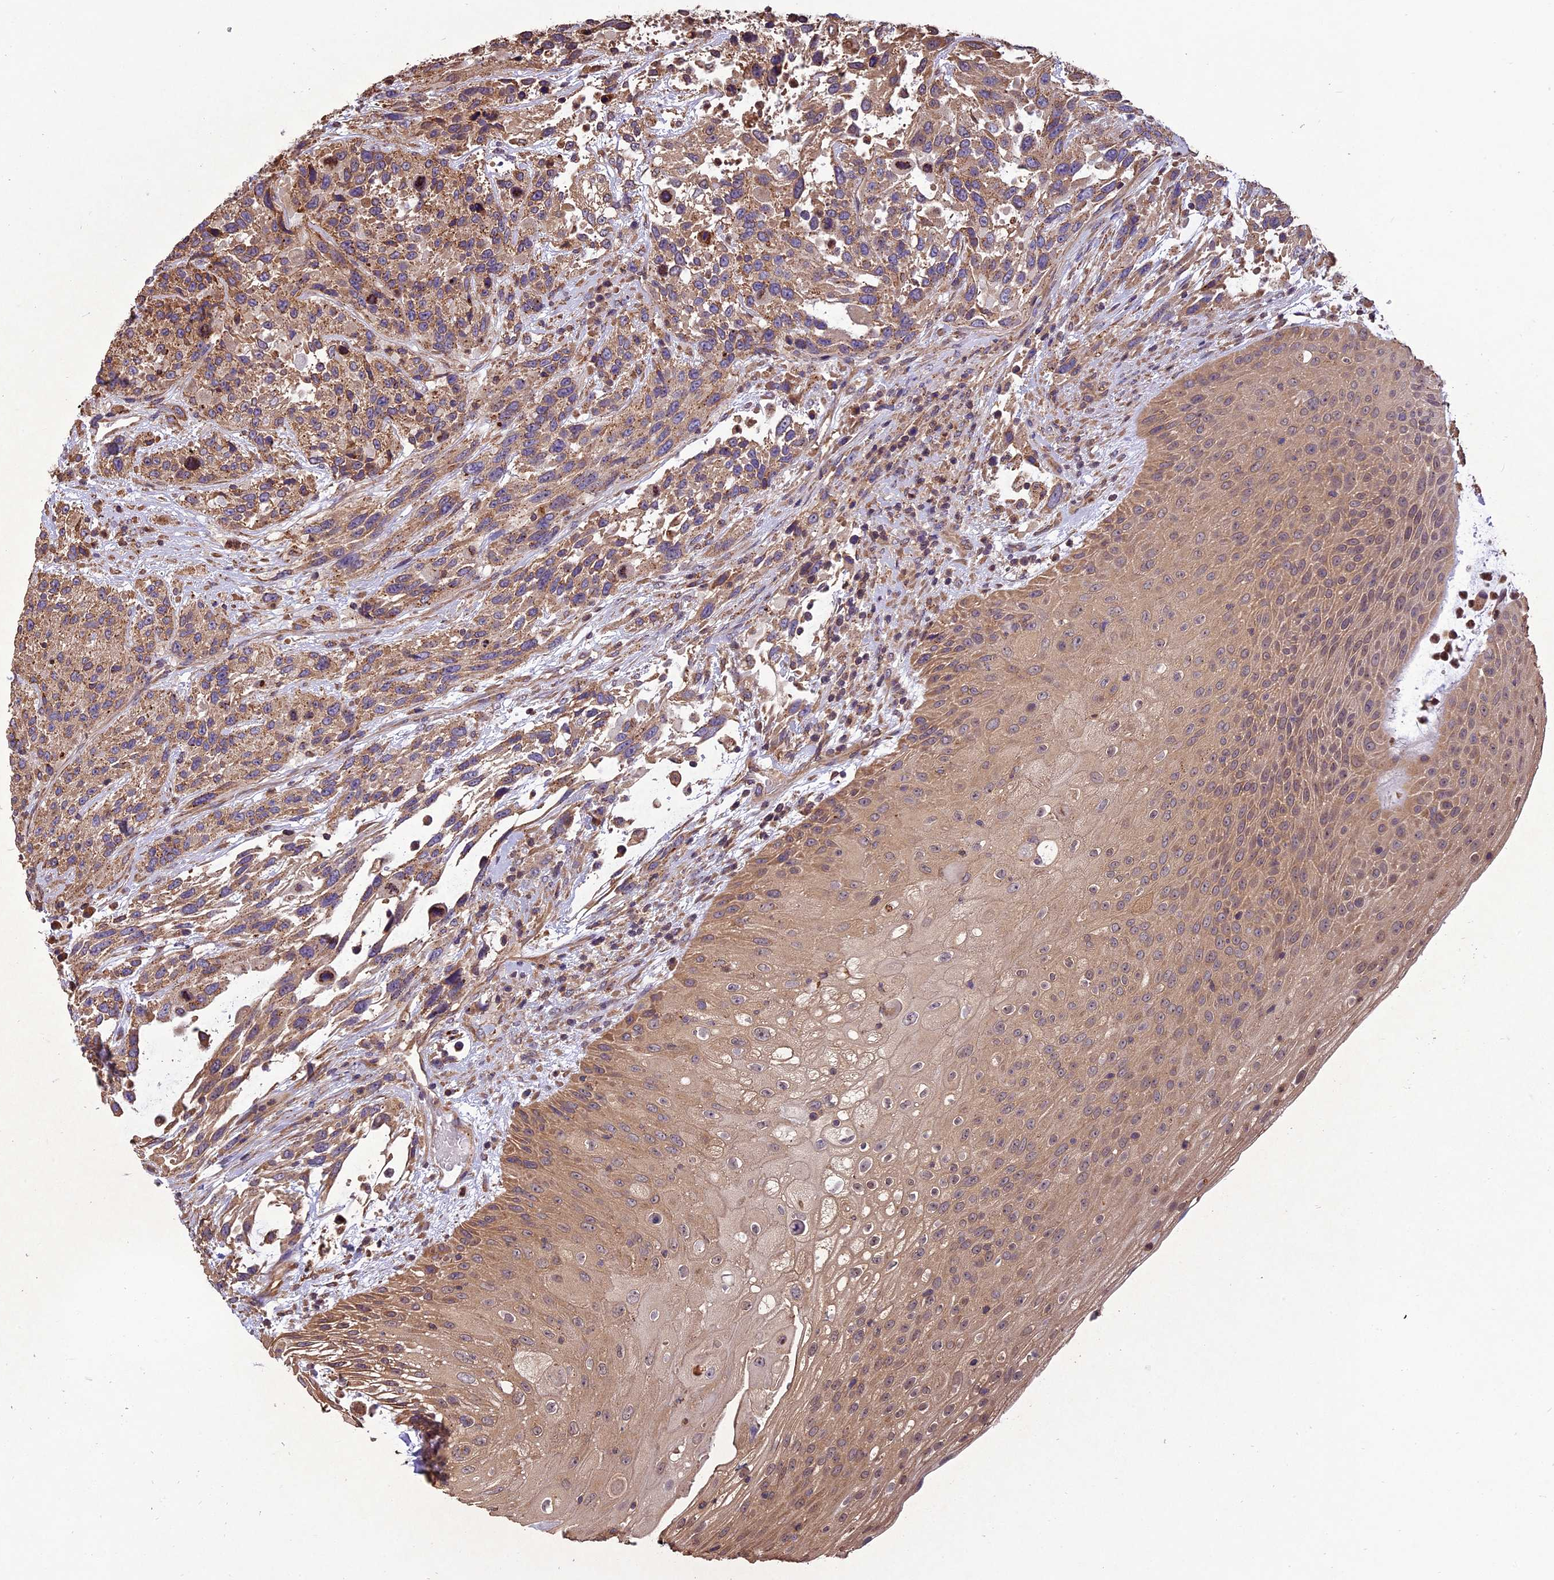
{"staining": {"intensity": "moderate", "quantity": ">75%", "location": "cytoplasmic/membranous"}, "tissue": "urothelial cancer", "cell_type": "Tumor cells", "image_type": "cancer", "snomed": [{"axis": "morphology", "description": "Urothelial carcinoma, High grade"}, {"axis": "topography", "description": "Urinary bladder"}], "caption": "Protein staining of urothelial cancer tissue exhibits moderate cytoplasmic/membranous staining in approximately >75% of tumor cells. The protein of interest is shown in brown color, while the nuclei are stained blue.", "gene": "CHMP2A", "patient": {"sex": "female", "age": 70}}